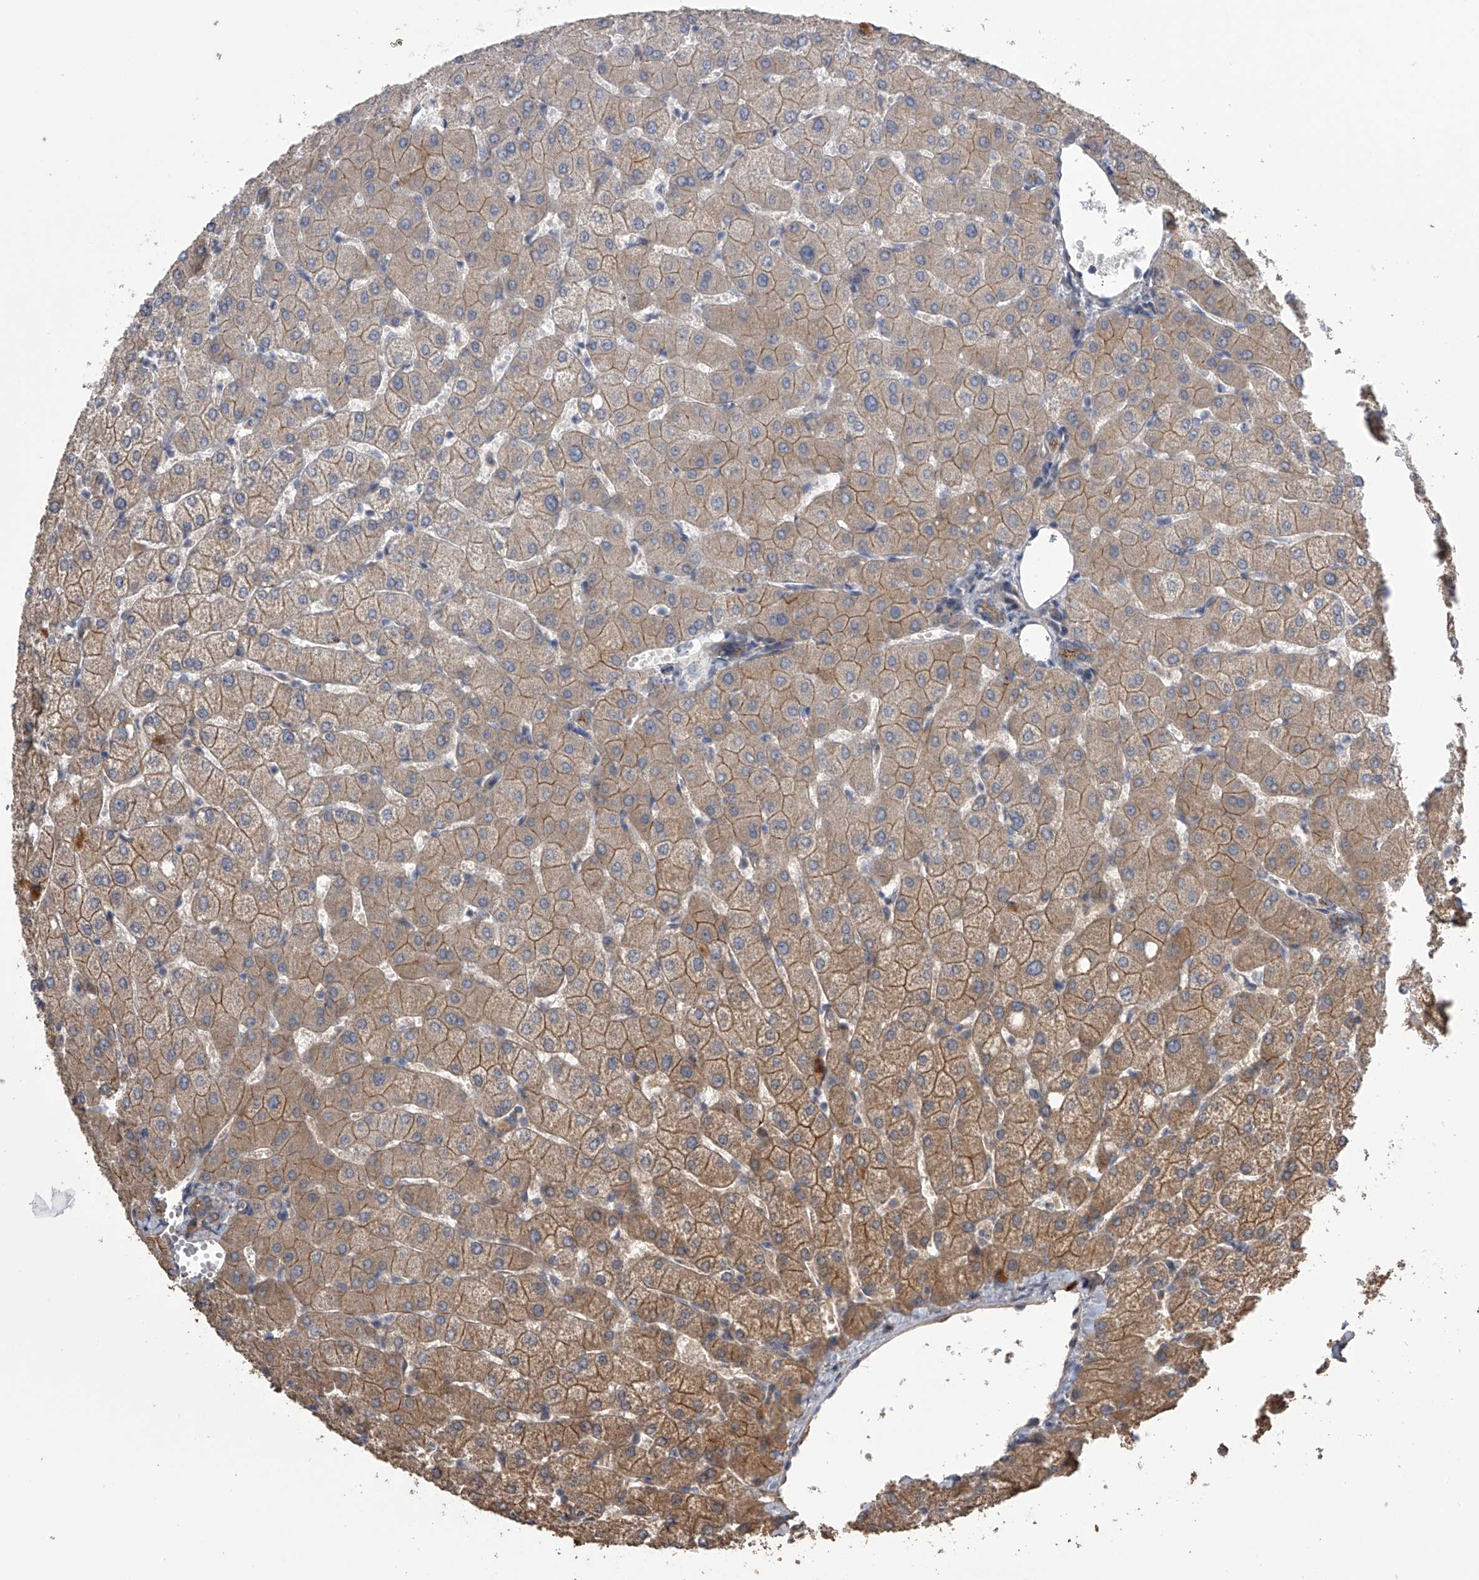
{"staining": {"intensity": "moderate", "quantity": "<25%", "location": "cytoplasmic/membranous"}, "tissue": "liver", "cell_type": "Cholangiocytes", "image_type": "normal", "snomed": [{"axis": "morphology", "description": "Normal tissue, NOS"}, {"axis": "topography", "description": "Liver"}], "caption": "Immunohistochemical staining of normal liver reveals low levels of moderate cytoplasmic/membranous staining in approximately <25% of cholangiocytes. (Brightfield microscopy of DAB IHC at high magnification).", "gene": "ZNF343", "patient": {"sex": "female", "age": 54}}